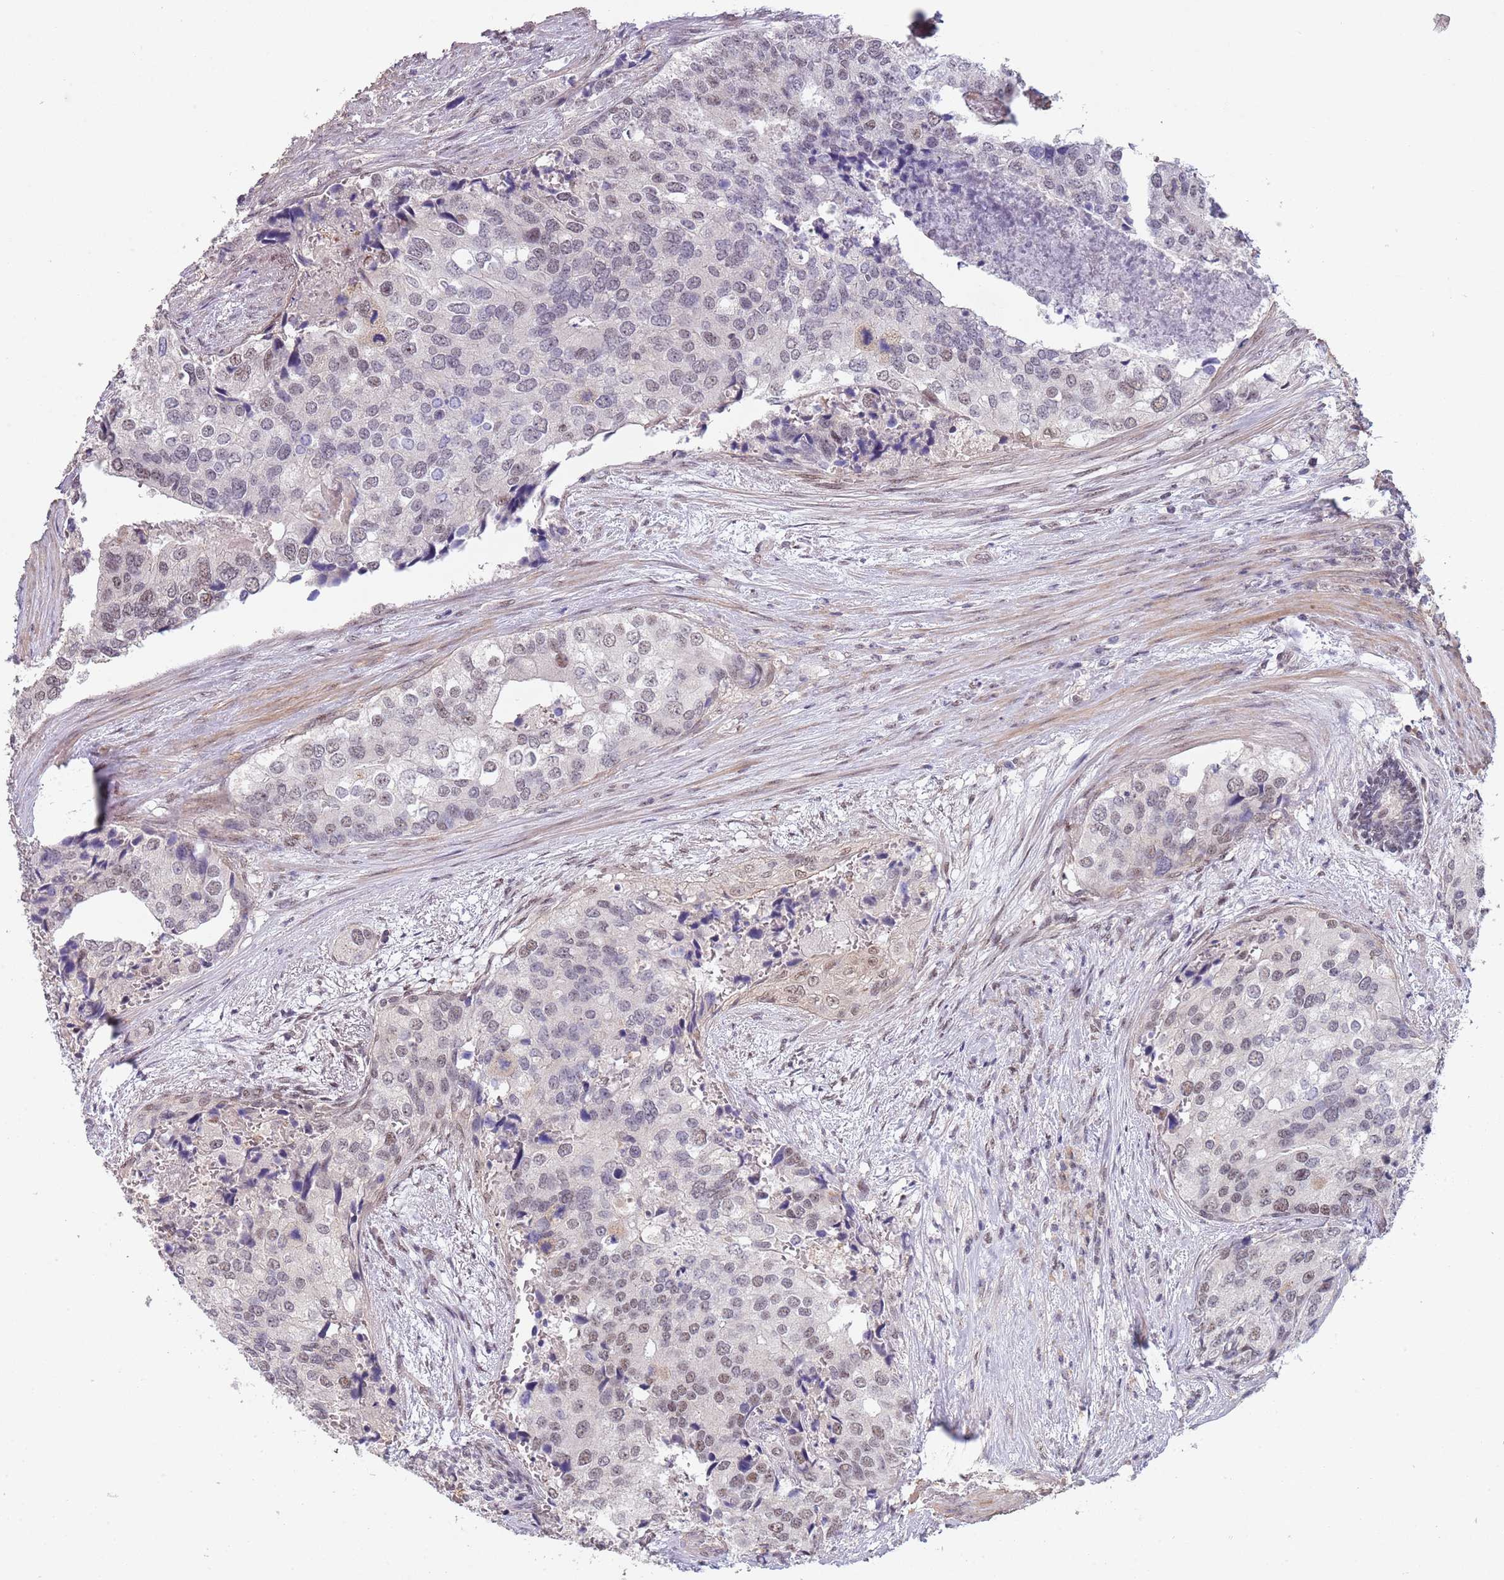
{"staining": {"intensity": "moderate", "quantity": ">75%", "location": "nuclear"}, "tissue": "prostate cancer", "cell_type": "Tumor cells", "image_type": "cancer", "snomed": [{"axis": "morphology", "description": "Adenocarcinoma, High grade"}, {"axis": "topography", "description": "Prostate"}], "caption": "A high-resolution micrograph shows IHC staining of prostate cancer, which reveals moderate nuclear positivity in about >75% of tumor cells.", "gene": "CIZ1", "patient": {"sex": "male", "age": 62}}